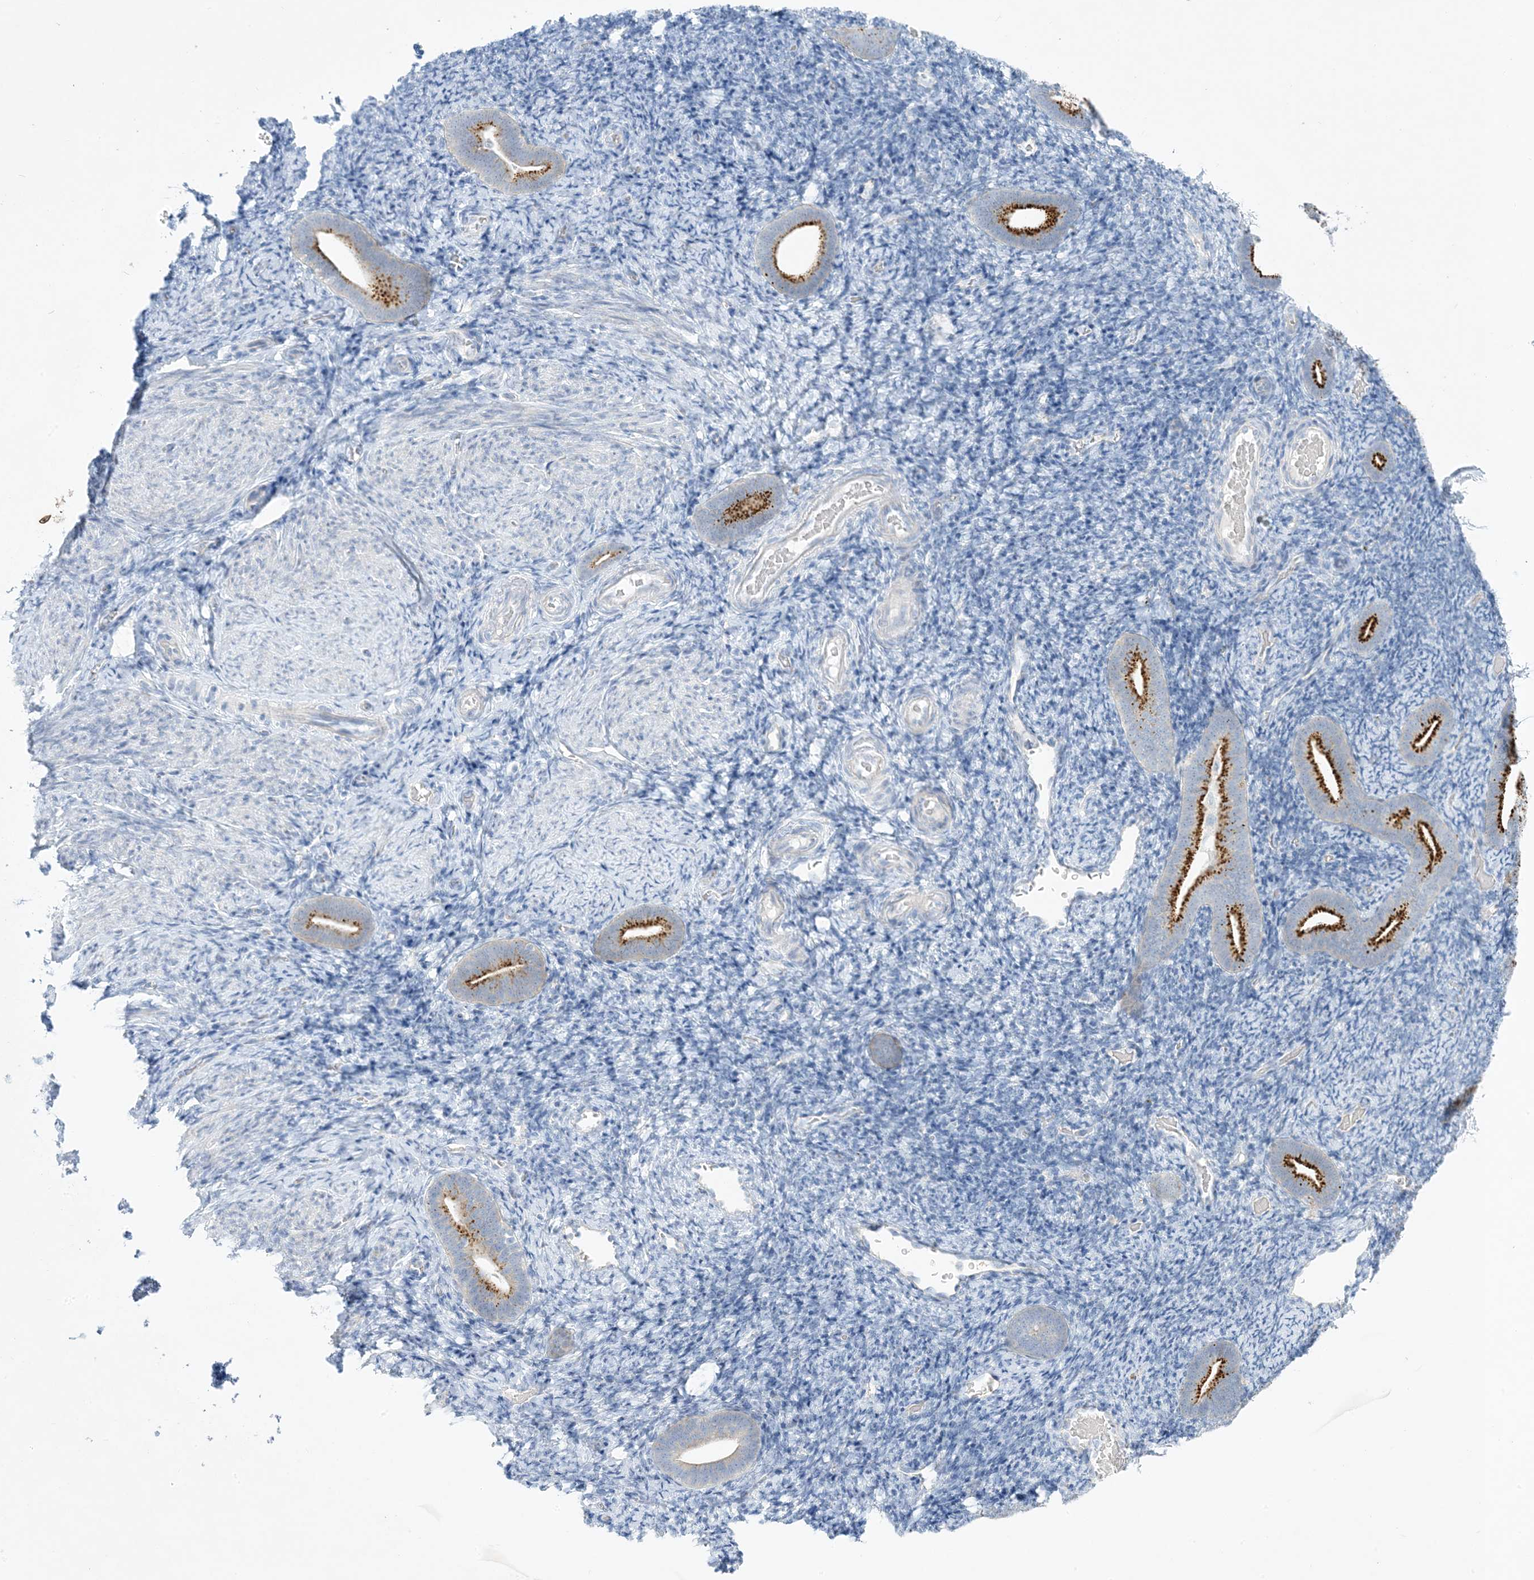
{"staining": {"intensity": "negative", "quantity": "none", "location": "none"}, "tissue": "endometrium", "cell_type": "Cells in endometrial stroma", "image_type": "normal", "snomed": [{"axis": "morphology", "description": "Normal tissue, NOS"}, {"axis": "topography", "description": "Endometrium"}], "caption": "Immunohistochemistry (IHC) image of normal endometrium: endometrium stained with DAB displays no significant protein staining in cells in endometrial stroma. (DAB IHC visualized using brightfield microscopy, high magnification).", "gene": "XIRP2", "patient": {"sex": "female", "age": 51}}